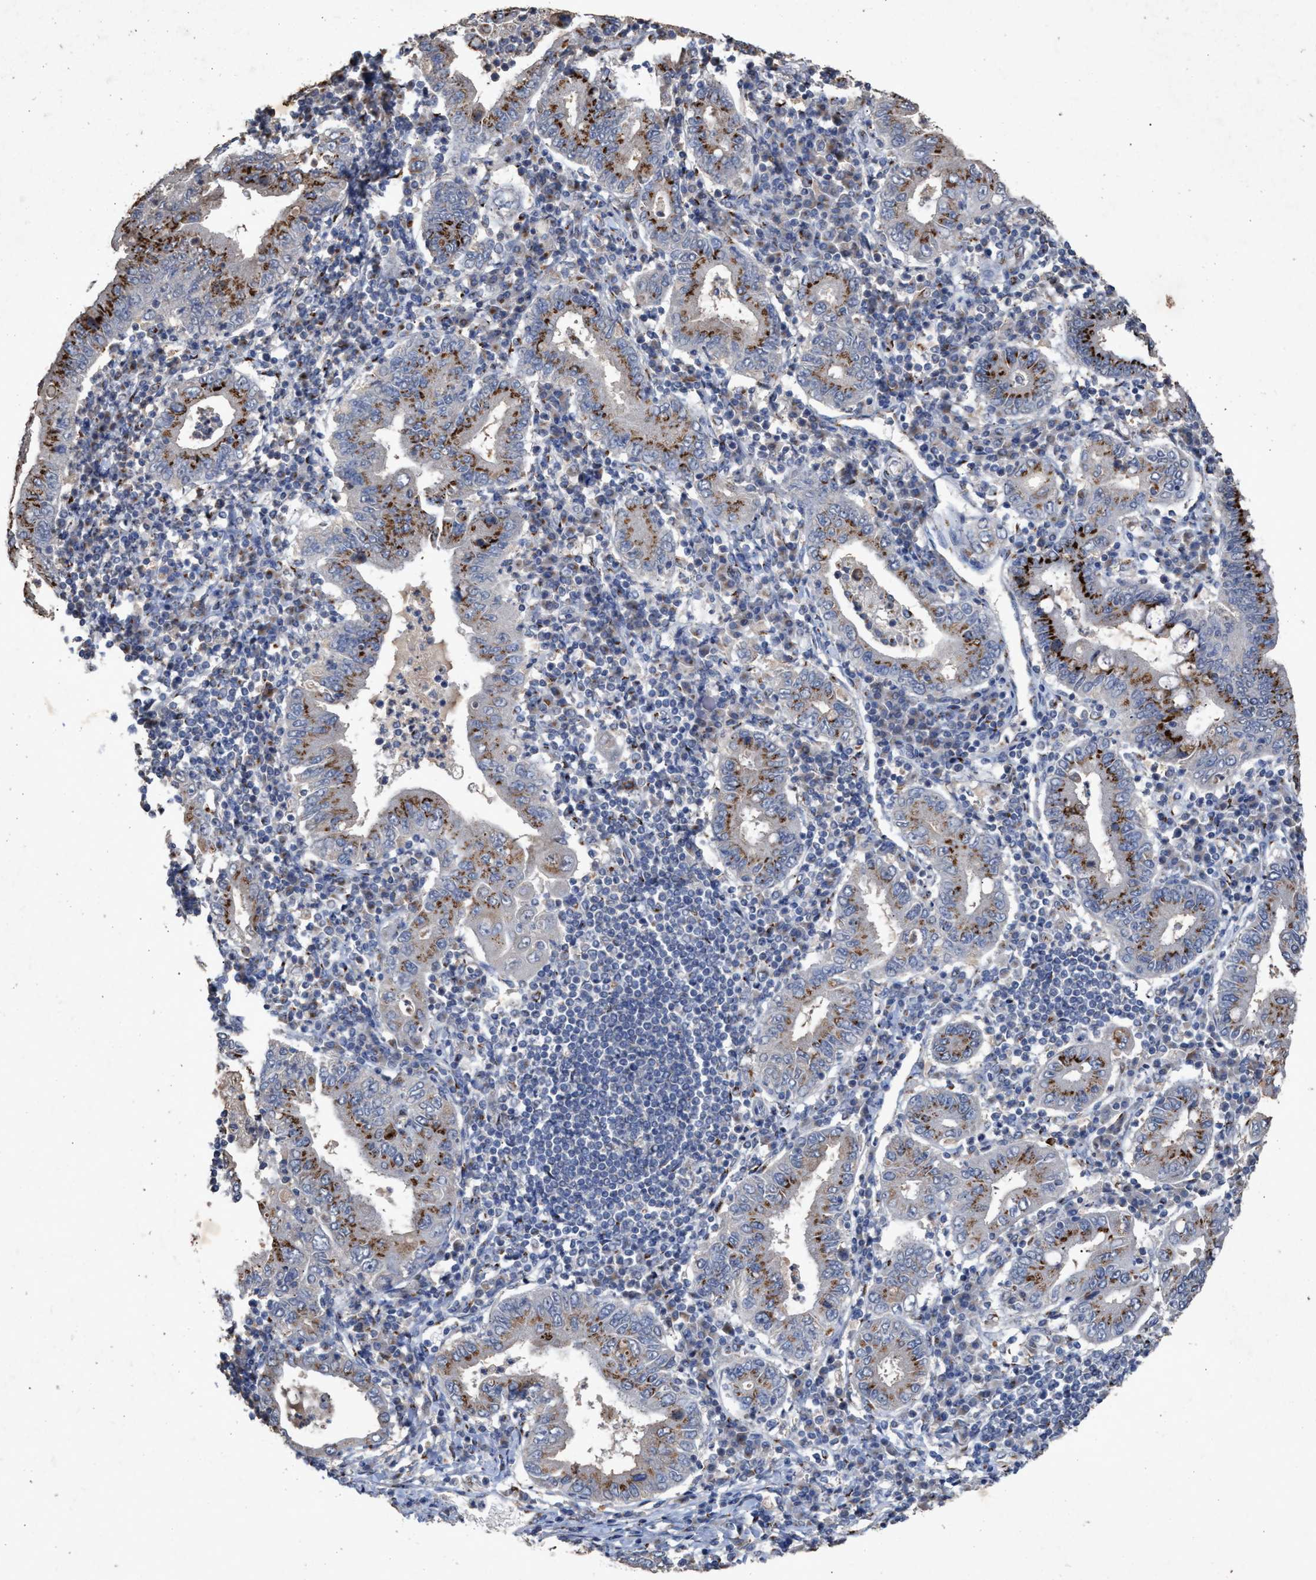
{"staining": {"intensity": "strong", "quantity": ">75%", "location": "cytoplasmic/membranous"}, "tissue": "stomach cancer", "cell_type": "Tumor cells", "image_type": "cancer", "snomed": [{"axis": "morphology", "description": "Normal tissue, NOS"}, {"axis": "morphology", "description": "Adenocarcinoma, NOS"}, {"axis": "topography", "description": "Esophagus"}, {"axis": "topography", "description": "Stomach, upper"}, {"axis": "topography", "description": "Peripheral nerve tissue"}], "caption": "Stomach cancer stained for a protein (brown) exhibits strong cytoplasmic/membranous positive staining in approximately >75% of tumor cells.", "gene": "MAN2A1", "patient": {"sex": "male", "age": 62}}